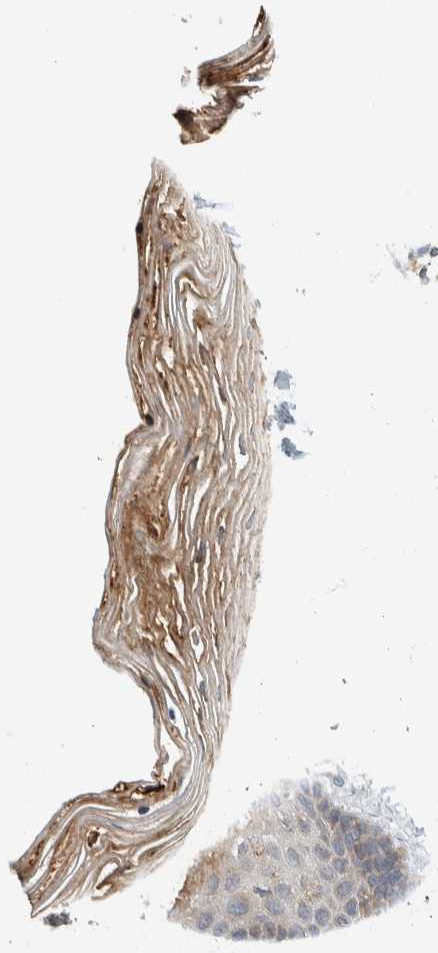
{"staining": {"intensity": "weak", "quantity": "<25%", "location": "cytoplasmic/membranous"}, "tissue": "vagina", "cell_type": "Squamous epithelial cells", "image_type": "normal", "snomed": [{"axis": "morphology", "description": "Normal tissue, NOS"}, {"axis": "topography", "description": "Vagina"}], "caption": "Squamous epithelial cells are negative for protein expression in unremarkable human vagina. (DAB immunohistochemistry (IHC), high magnification).", "gene": "CCDC57", "patient": {"sex": "female", "age": 32}}